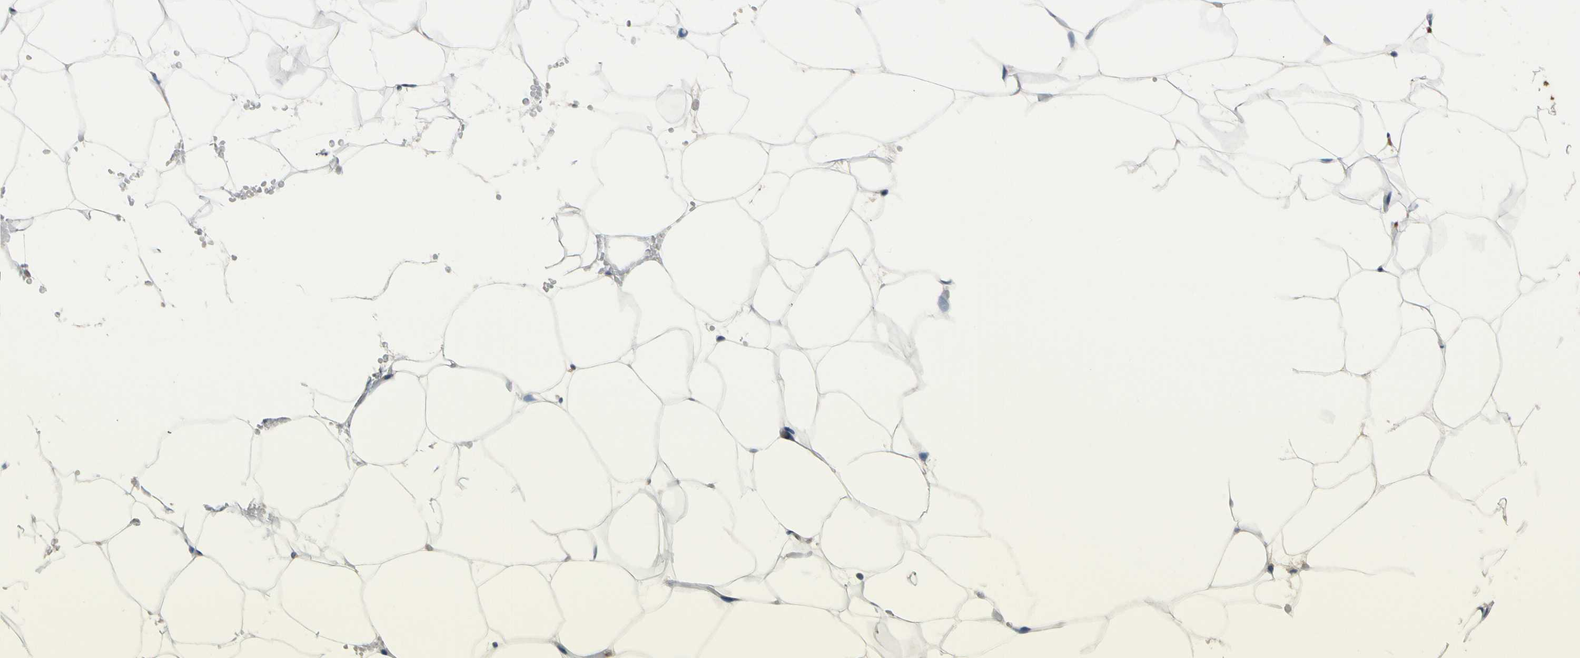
{"staining": {"intensity": "negative", "quantity": "none", "location": "none"}, "tissue": "adipose tissue", "cell_type": "Adipocytes", "image_type": "normal", "snomed": [{"axis": "morphology", "description": "Normal tissue, NOS"}, {"axis": "topography", "description": "Breast"}, {"axis": "topography", "description": "Adipose tissue"}], "caption": "Histopathology image shows no significant protein staining in adipocytes of normal adipose tissue. Nuclei are stained in blue.", "gene": "SP140", "patient": {"sex": "female", "age": 25}}